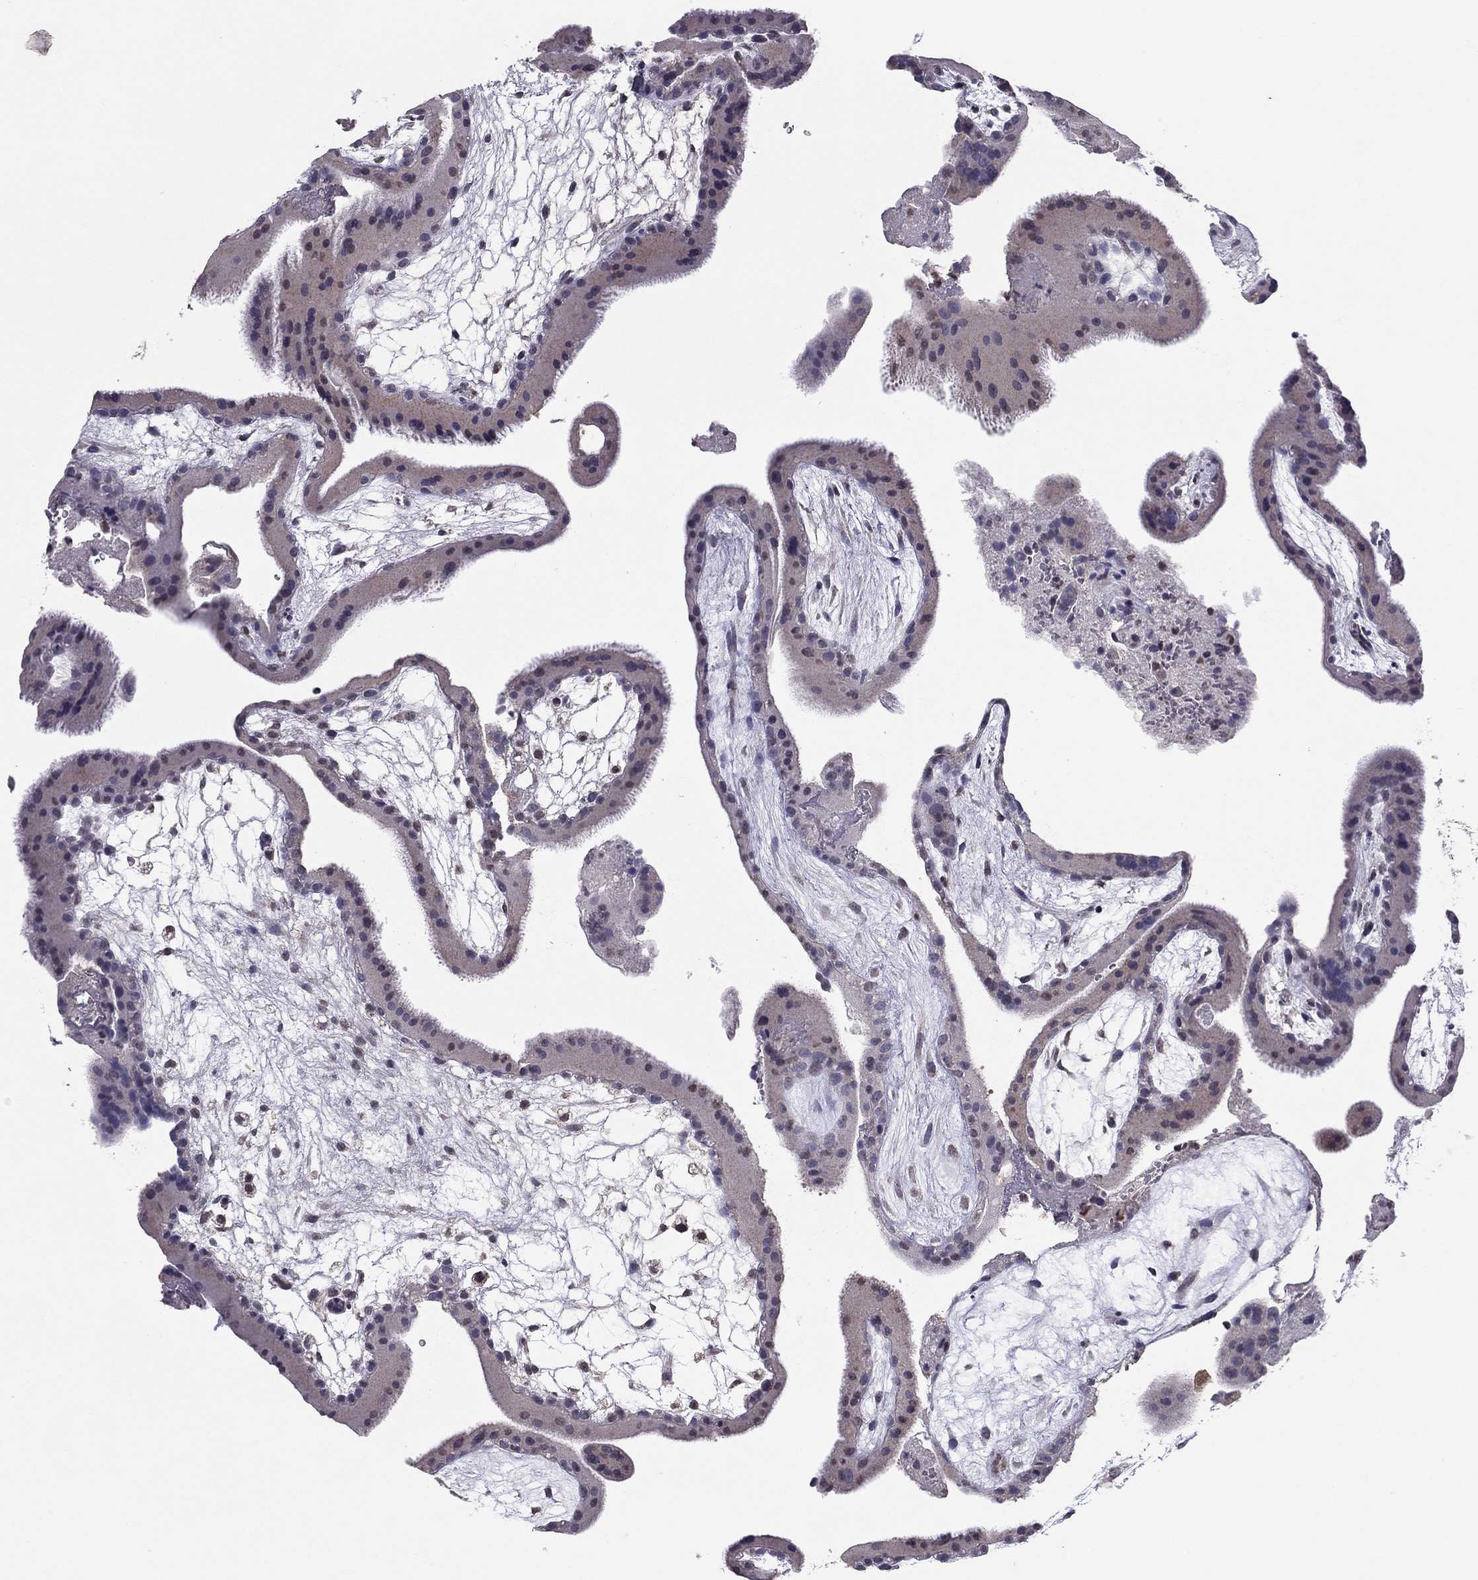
{"staining": {"intensity": "negative", "quantity": "none", "location": "none"}, "tissue": "placenta", "cell_type": "Decidual cells", "image_type": "normal", "snomed": [{"axis": "morphology", "description": "Normal tissue, NOS"}, {"axis": "topography", "description": "Placenta"}], "caption": "Immunohistochemical staining of normal placenta displays no significant staining in decidual cells.", "gene": "HCN1", "patient": {"sex": "female", "age": 19}}